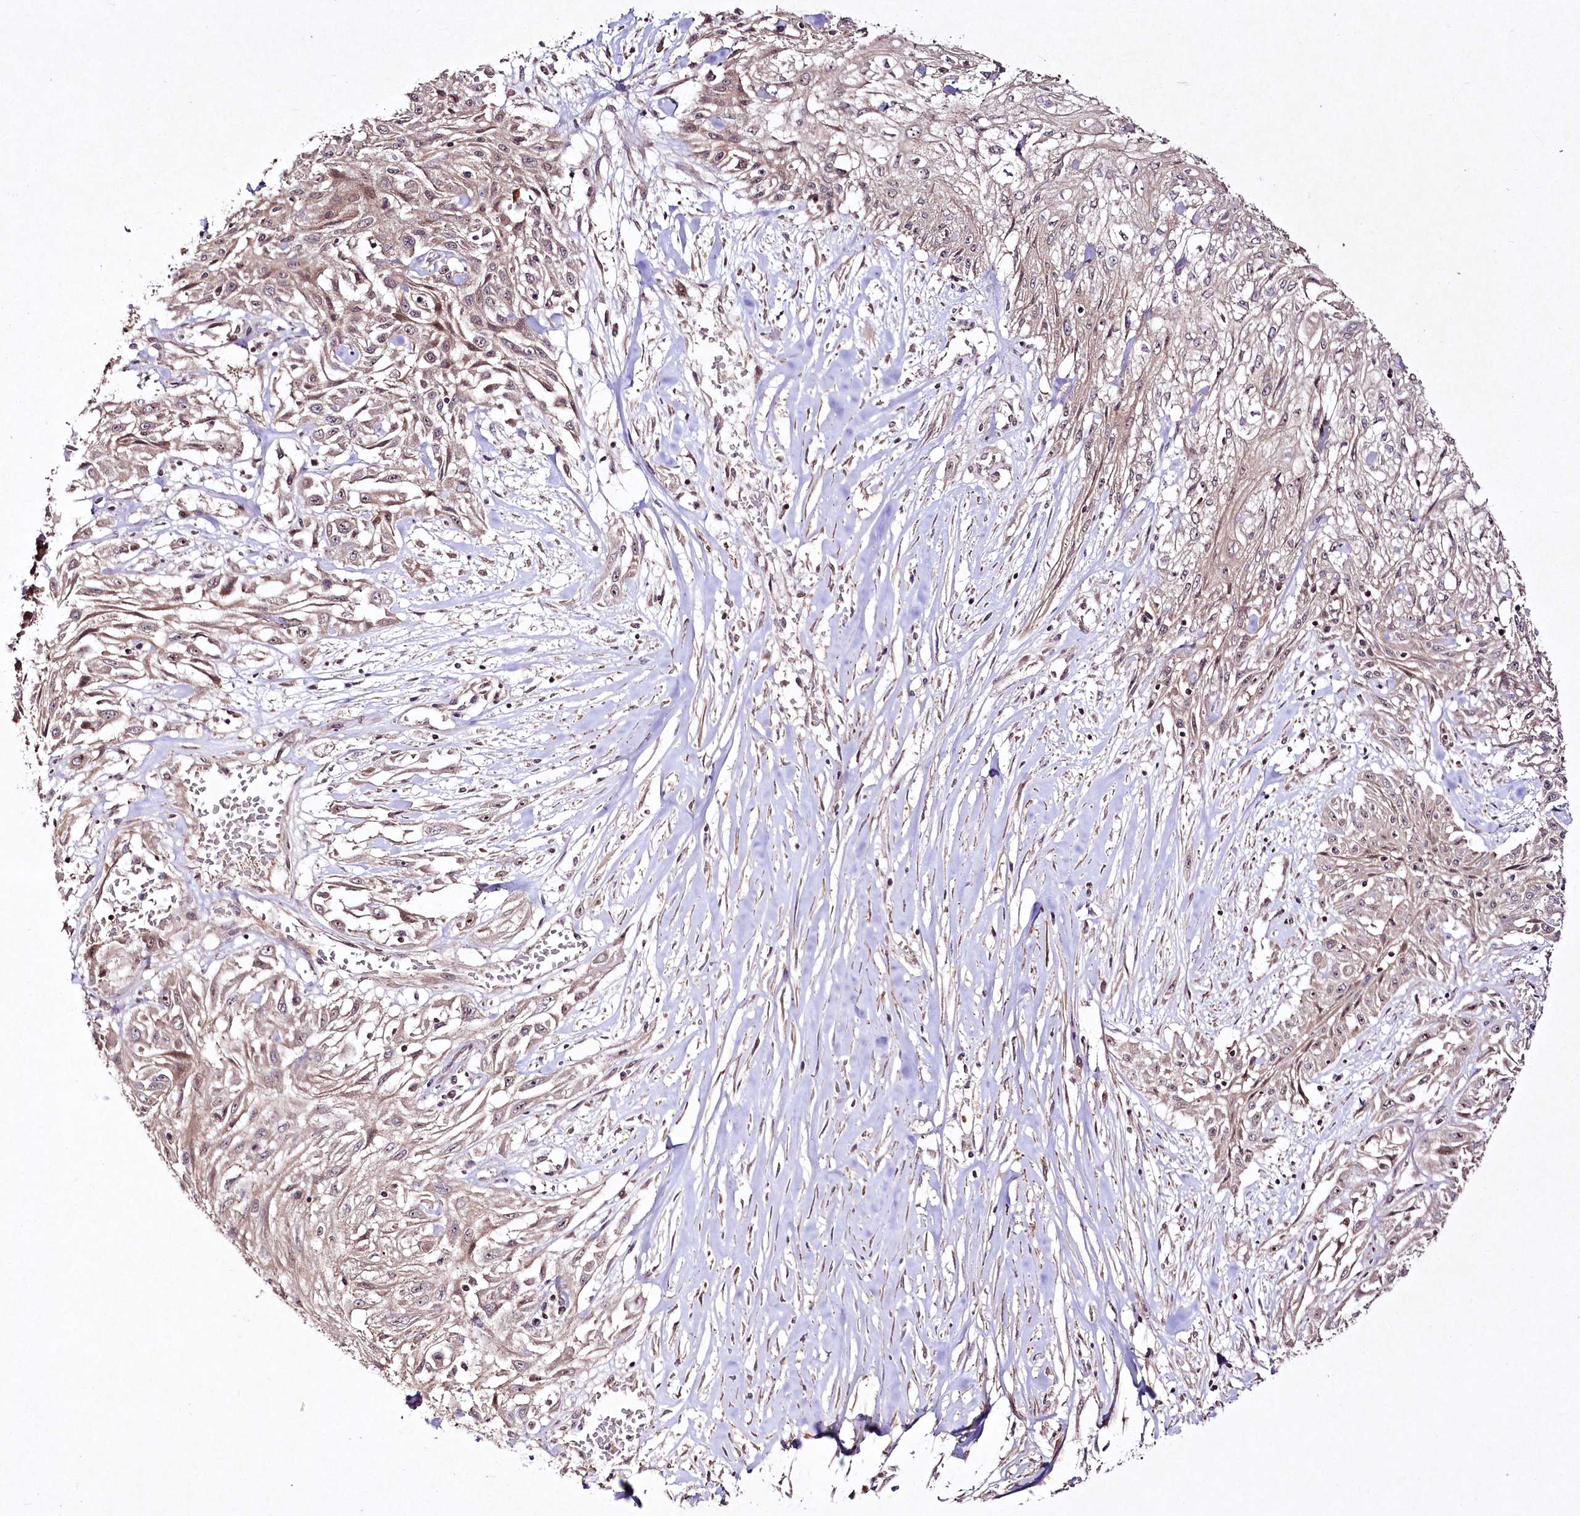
{"staining": {"intensity": "weak", "quantity": "<25%", "location": "nuclear"}, "tissue": "skin cancer", "cell_type": "Tumor cells", "image_type": "cancer", "snomed": [{"axis": "morphology", "description": "Squamous cell carcinoma, NOS"}, {"axis": "morphology", "description": "Squamous cell carcinoma, metastatic, NOS"}, {"axis": "topography", "description": "Skin"}, {"axis": "topography", "description": "Lymph node"}], "caption": "Immunohistochemistry (IHC) of skin cancer reveals no positivity in tumor cells.", "gene": "CCDC59", "patient": {"sex": "male", "age": 75}}